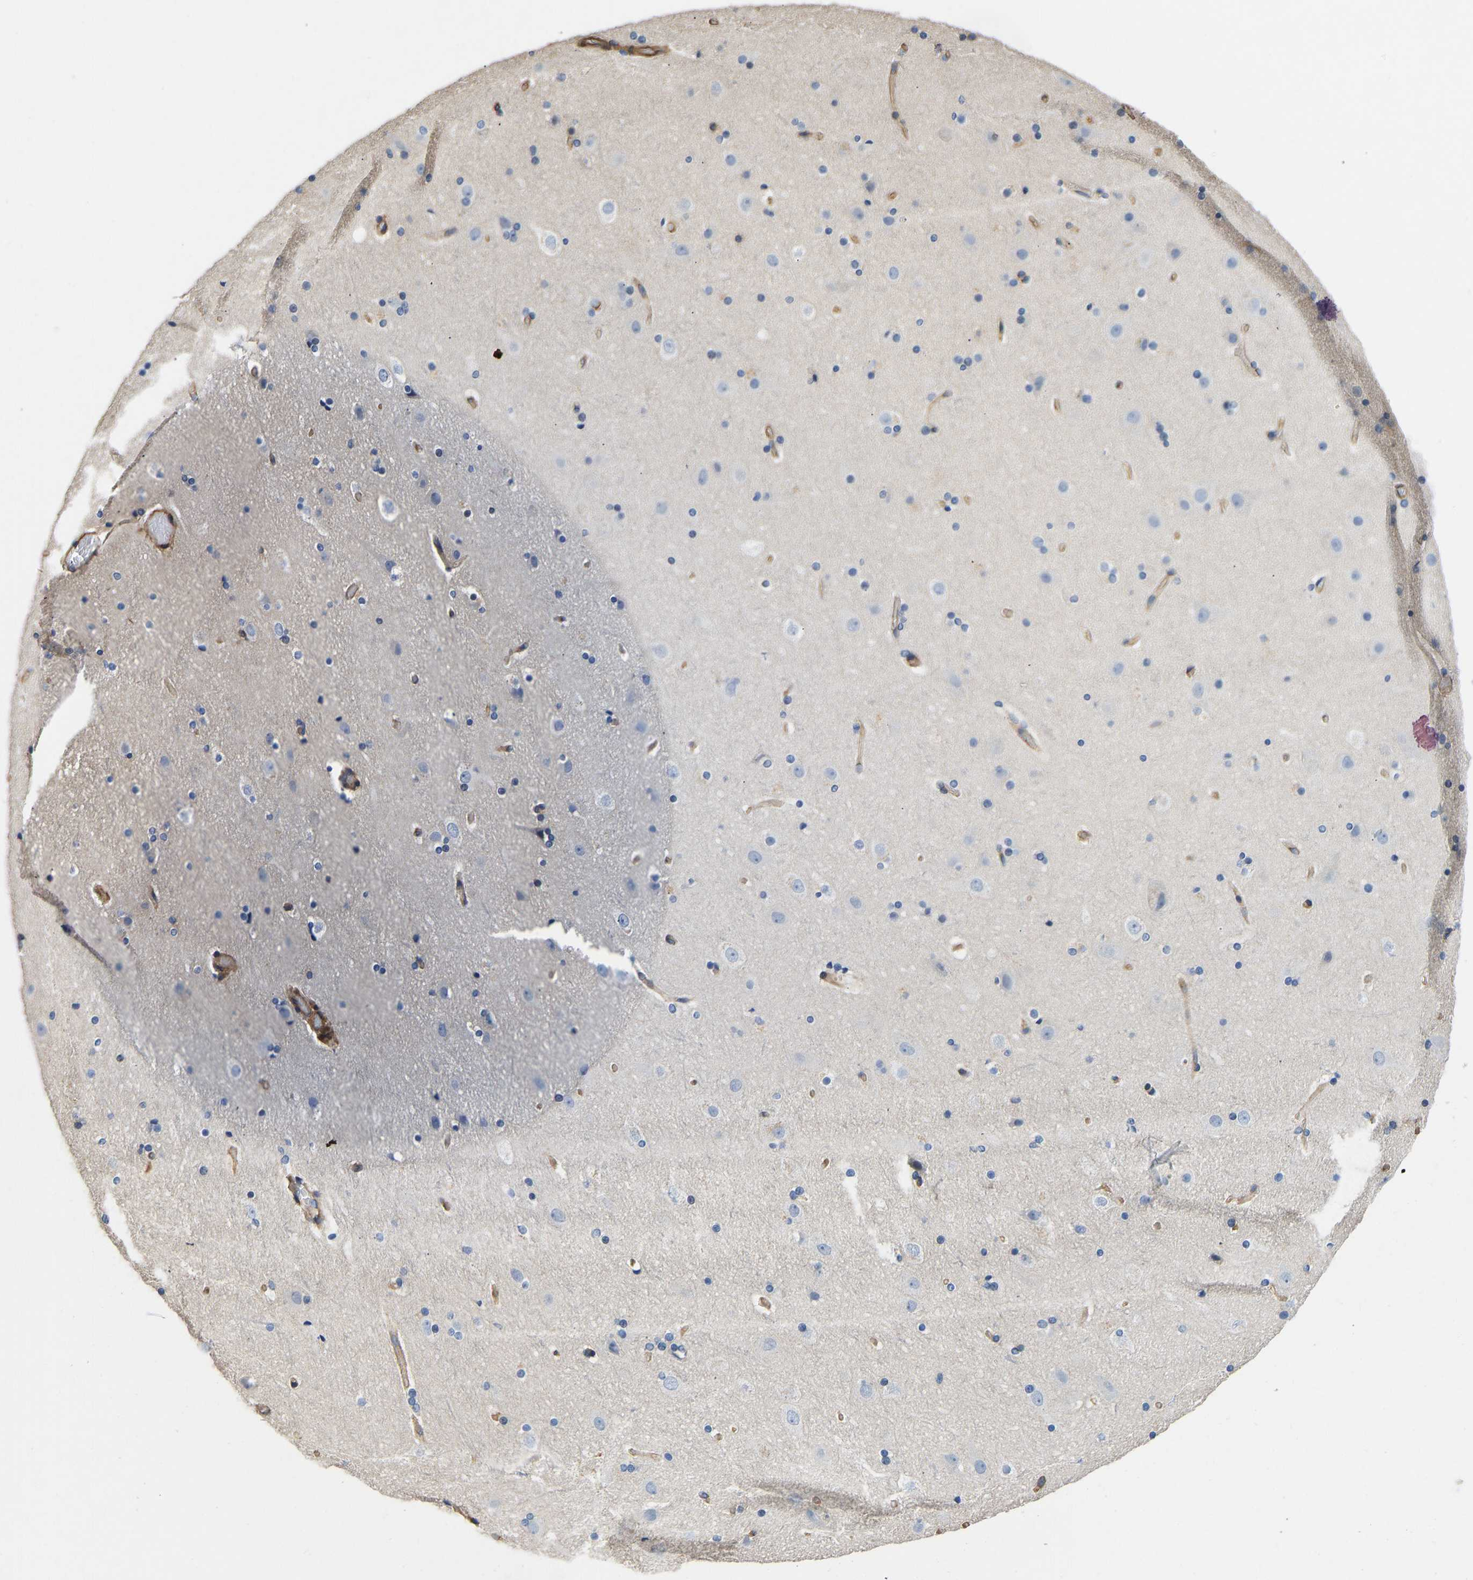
{"staining": {"intensity": "moderate", "quantity": ">75%", "location": "cytoplasmic/membranous"}, "tissue": "cerebral cortex", "cell_type": "Endothelial cells", "image_type": "normal", "snomed": [{"axis": "morphology", "description": "Normal tissue, NOS"}, {"axis": "topography", "description": "Cerebral cortex"}], "caption": "IHC micrograph of normal cerebral cortex: cerebral cortex stained using IHC shows medium levels of moderate protein expression localized specifically in the cytoplasmic/membranous of endothelial cells, appearing as a cytoplasmic/membranous brown color.", "gene": "ELMO2", "patient": {"sex": "male", "age": 57}}